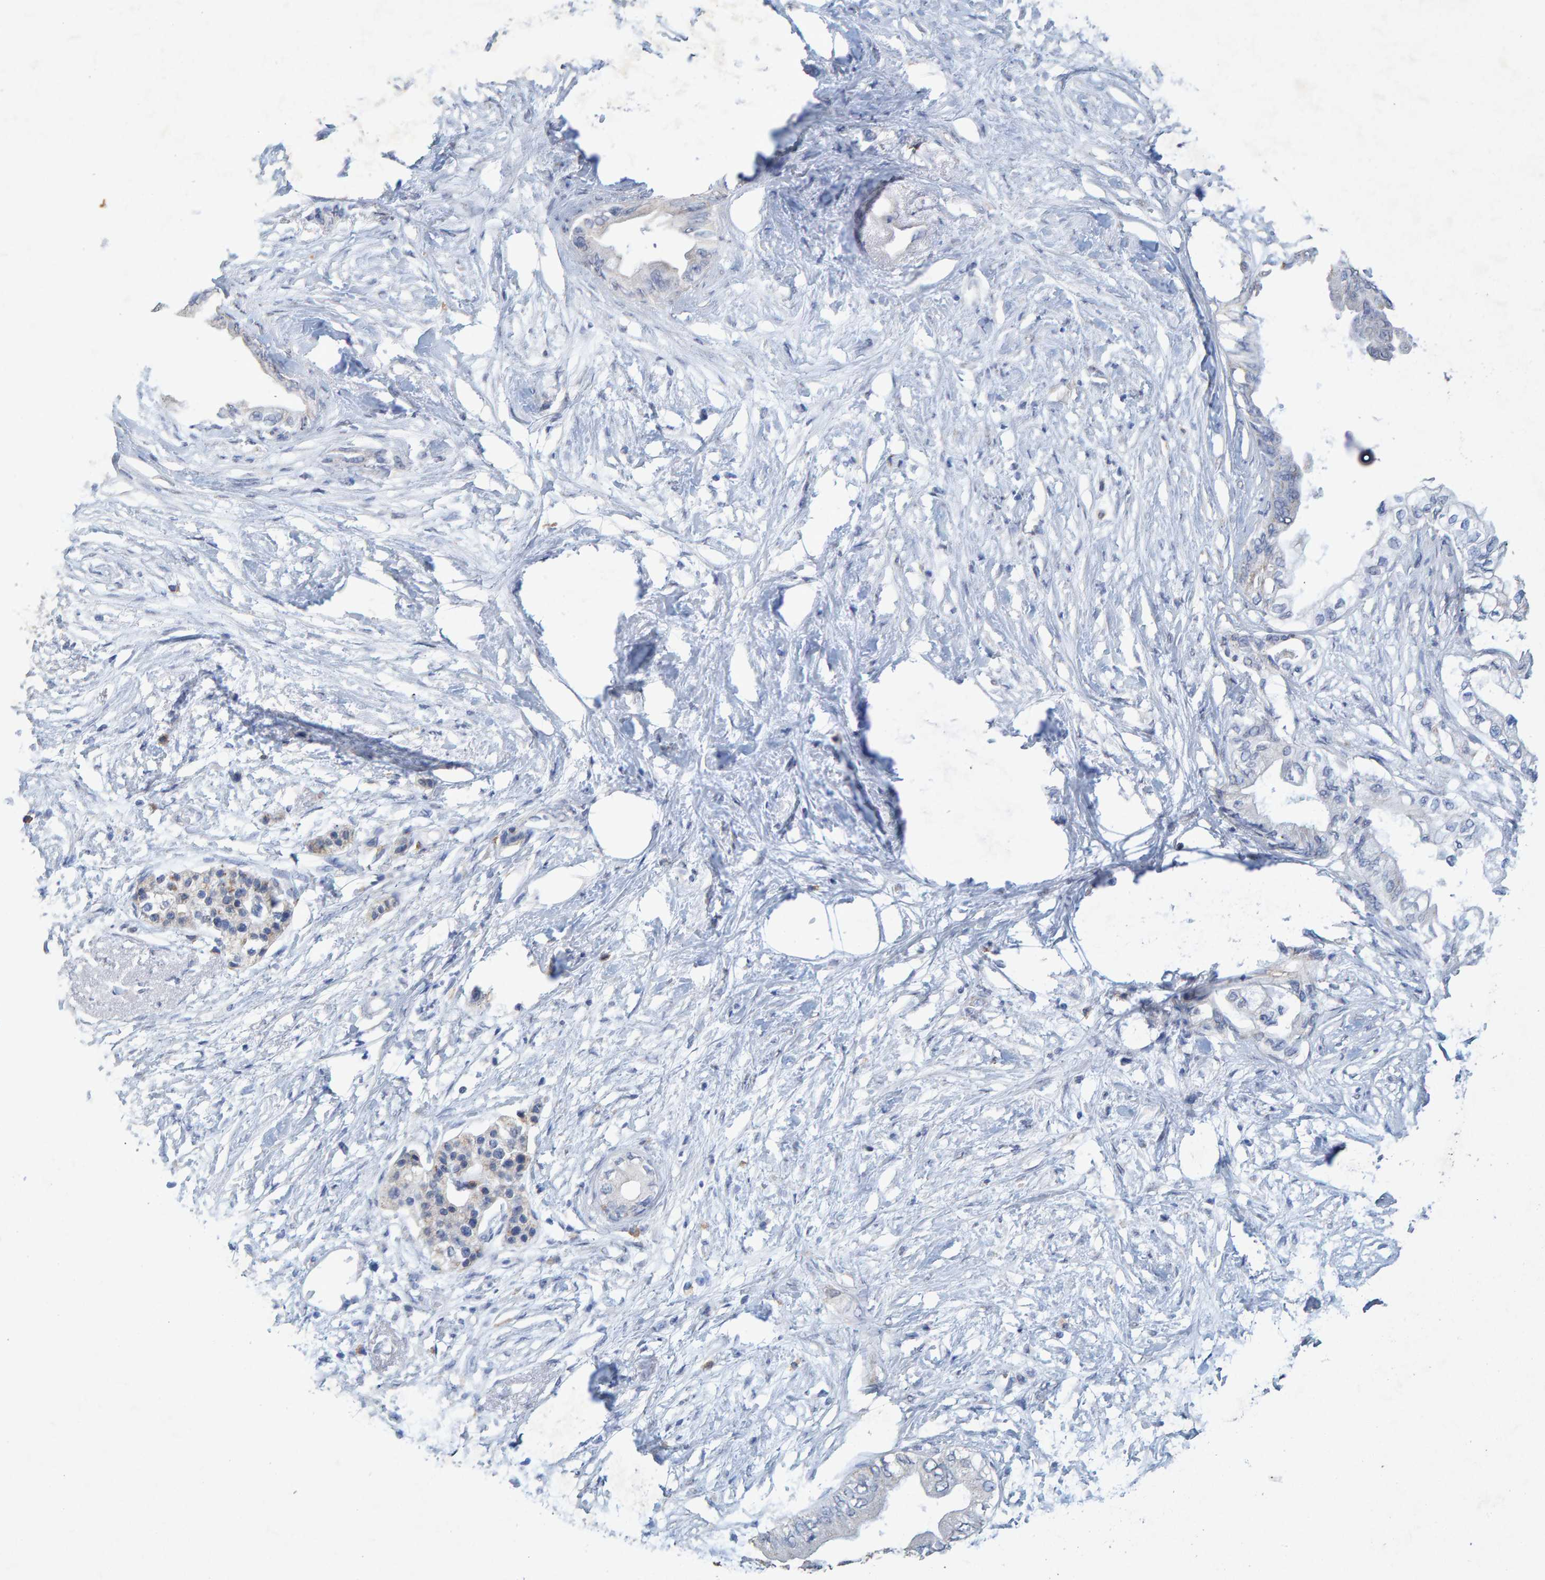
{"staining": {"intensity": "negative", "quantity": "none", "location": "none"}, "tissue": "pancreatic cancer", "cell_type": "Tumor cells", "image_type": "cancer", "snomed": [{"axis": "morphology", "description": "Normal tissue, NOS"}, {"axis": "morphology", "description": "Adenocarcinoma, NOS"}, {"axis": "topography", "description": "Pancreas"}, {"axis": "topography", "description": "Duodenum"}], "caption": "Protein analysis of adenocarcinoma (pancreatic) displays no significant expression in tumor cells.", "gene": "CTH", "patient": {"sex": "female", "age": 60}}